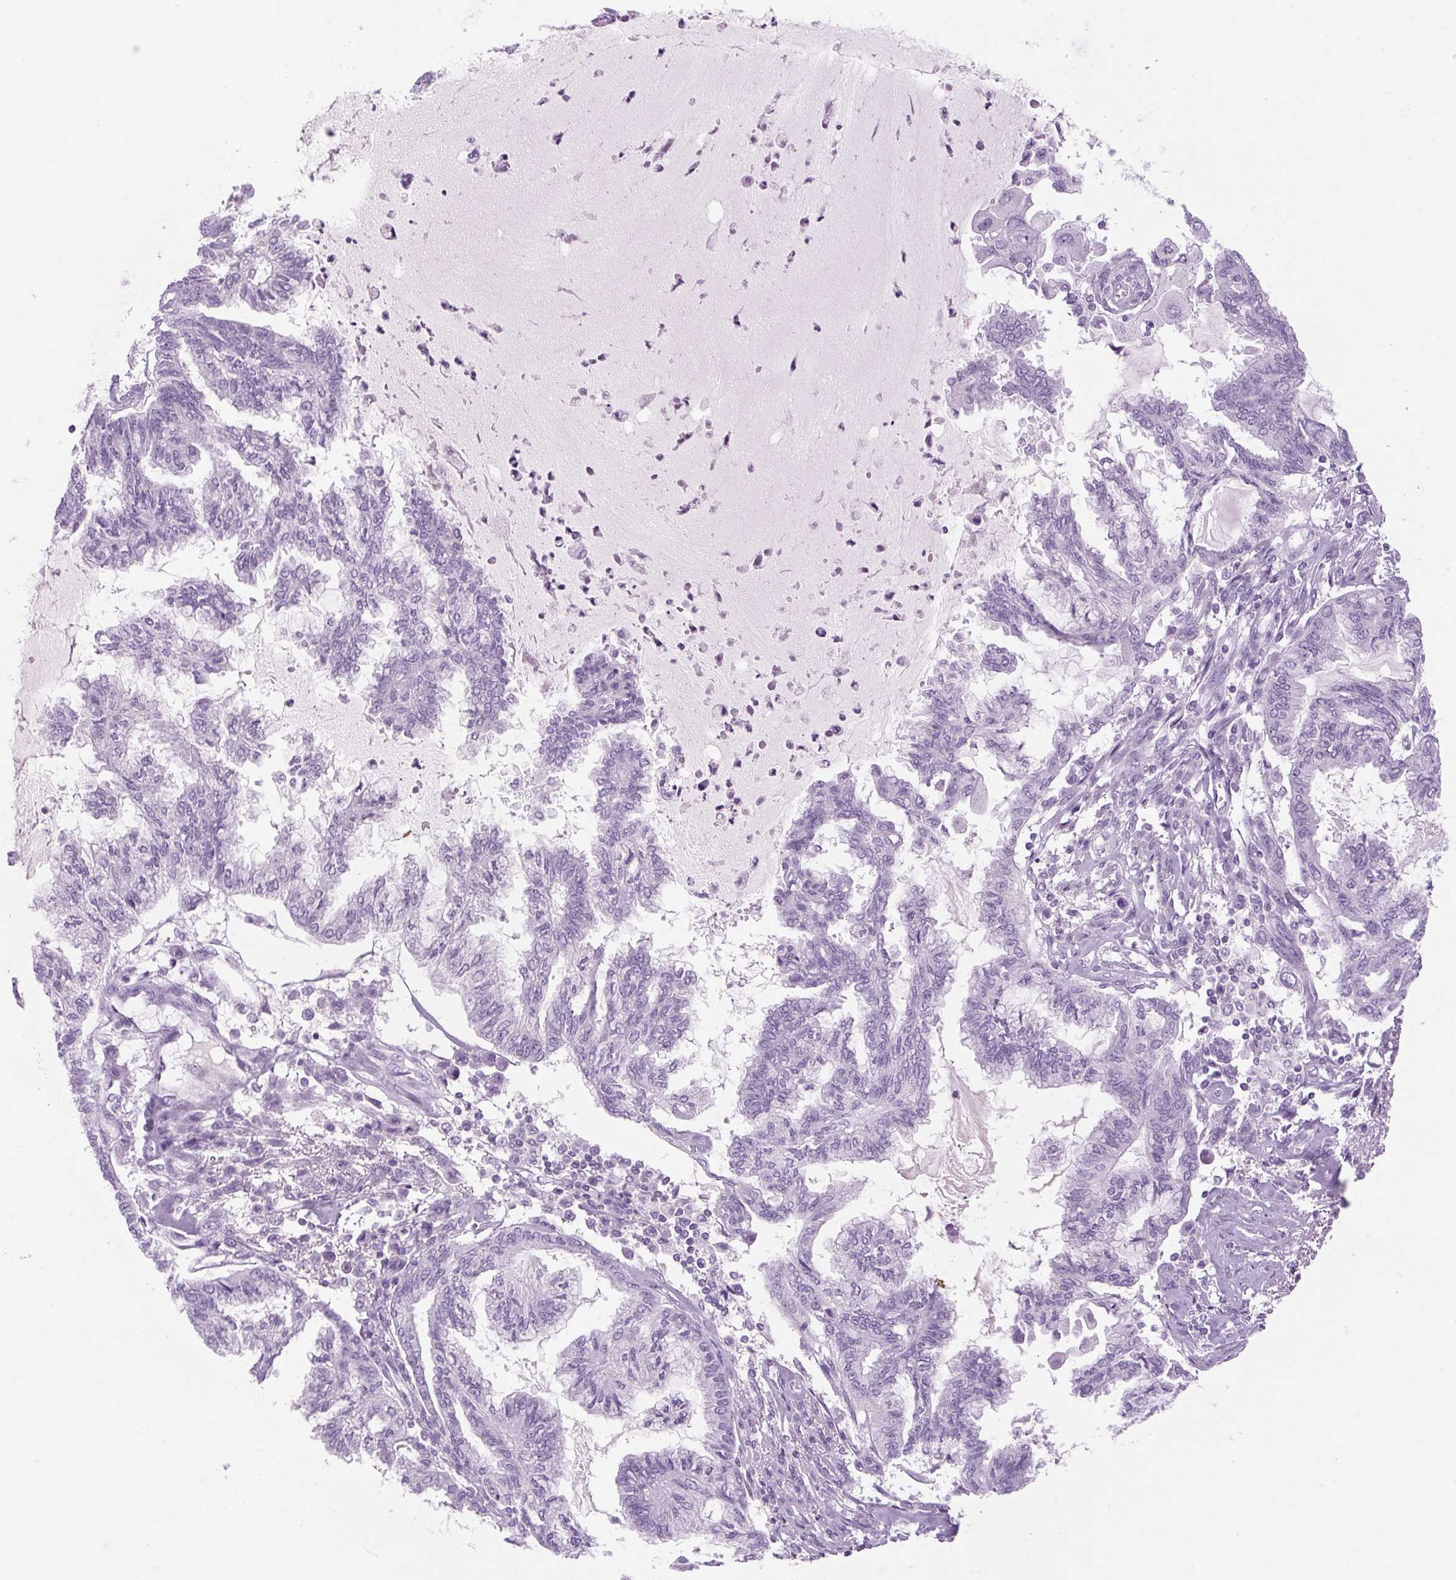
{"staining": {"intensity": "negative", "quantity": "none", "location": "none"}, "tissue": "endometrial cancer", "cell_type": "Tumor cells", "image_type": "cancer", "snomed": [{"axis": "morphology", "description": "Adenocarcinoma, NOS"}, {"axis": "topography", "description": "Endometrium"}], "caption": "DAB immunohistochemical staining of endometrial cancer (adenocarcinoma) demonstrates no significant positivity in tumor cells. The staining was performed using DAB to visualize the protein expression in brown, while the nuclei were stained in blue with hematoxylin (Magnification: 20x).", "gene": "TIGD2", "patient": {"sex": "female", "age": 86}}